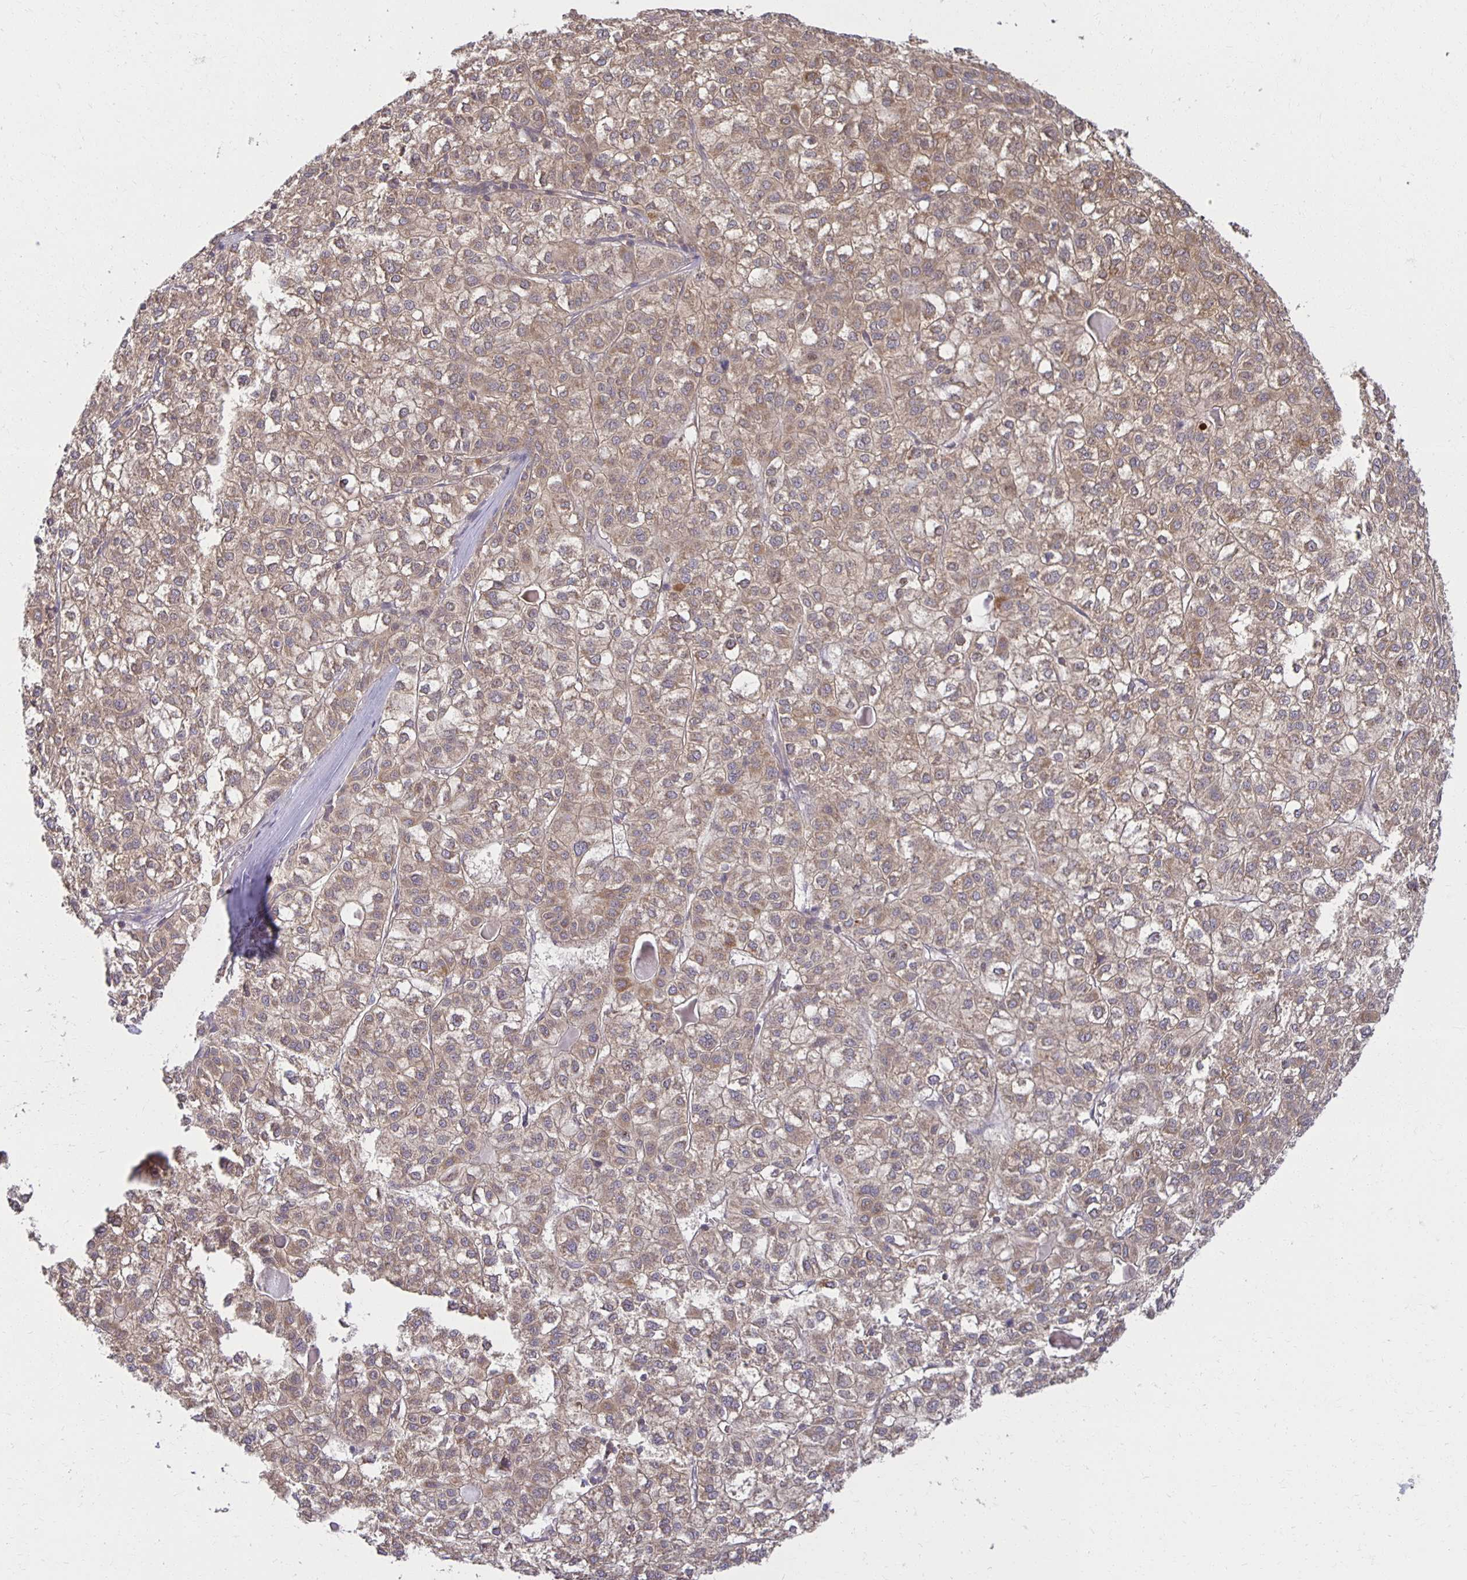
{"staining": {"intensity": "weak", "quantity": ">75%", "location": "cytoplasmic/membranous"}, "tissue": "liver cancer", "cell_type": "Tumor cells", "image_type": "cancer", "snomed": [{"axis": "morphology", "description": "Carcinoma, Hepatocellular, NOS"}, {"axis": "topography", "description": "Liver"}], "caption": "A histopathology image of liver cancer stained for a protein exhibits weak cytoplasmic/membranous brown staining in tumor cells. Ihc stains the protein of interest in brown and the nuclei are stained blue.", "gene": "MIEN1", "patient": {"sex": "female", "age": 43}}